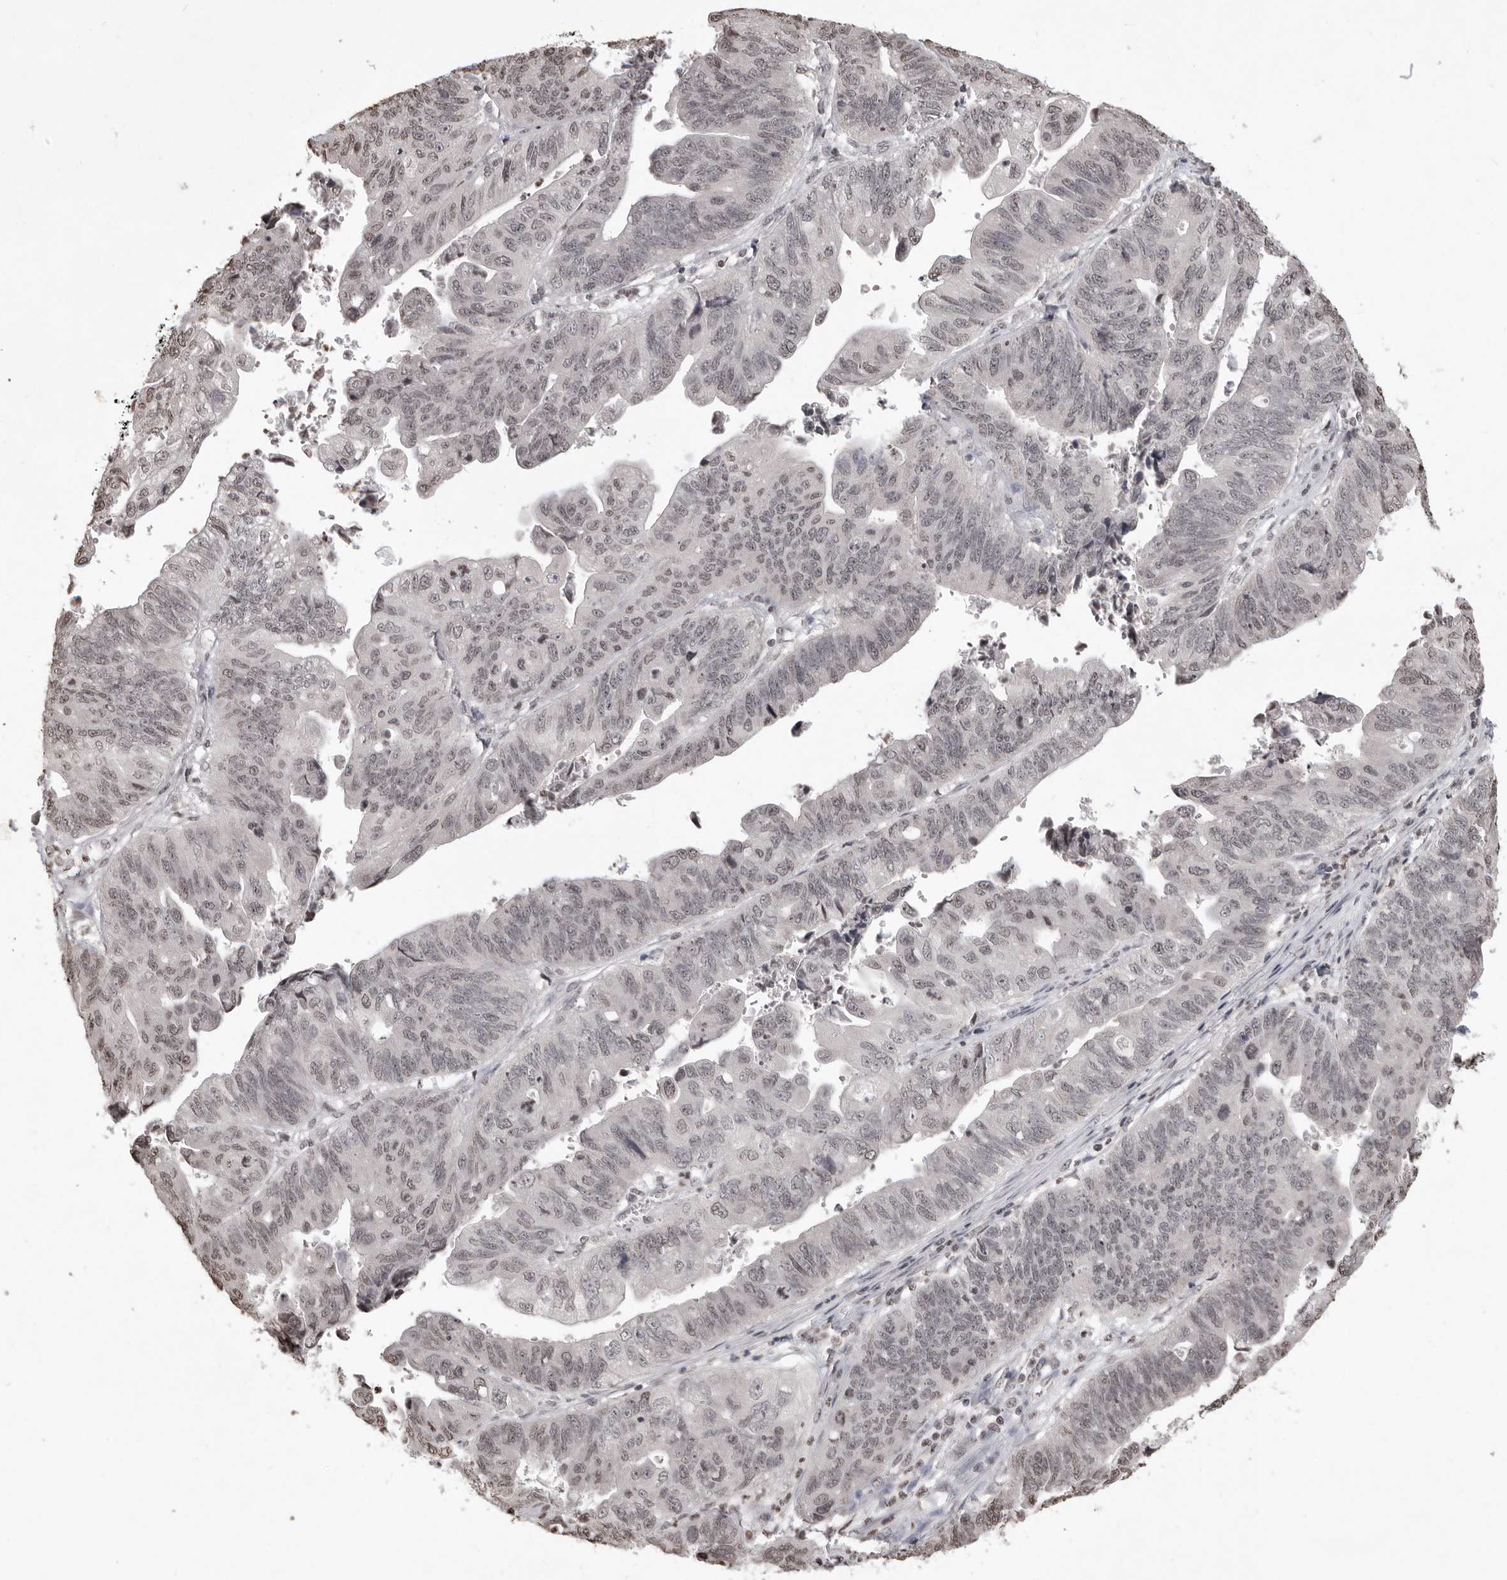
{"staining": {"intensity": "weak", "quantity": "<25%", "location": "nuclear"}, "tissue": "stomach cancer", "cell_type": "Tumor cells", "image_type": "cancer", "snomed": [{"axis": "morphology", "description": "Adenocarcinoma, NOS"}, {"axis": "topography", "description": "Stomach"}], "caption": "Tumor cells are negative for brown protein staining in stomach cancer (adenocarcinoma).", "gene": "WDR45", "patient": {"sex": "male", "age": 59}}